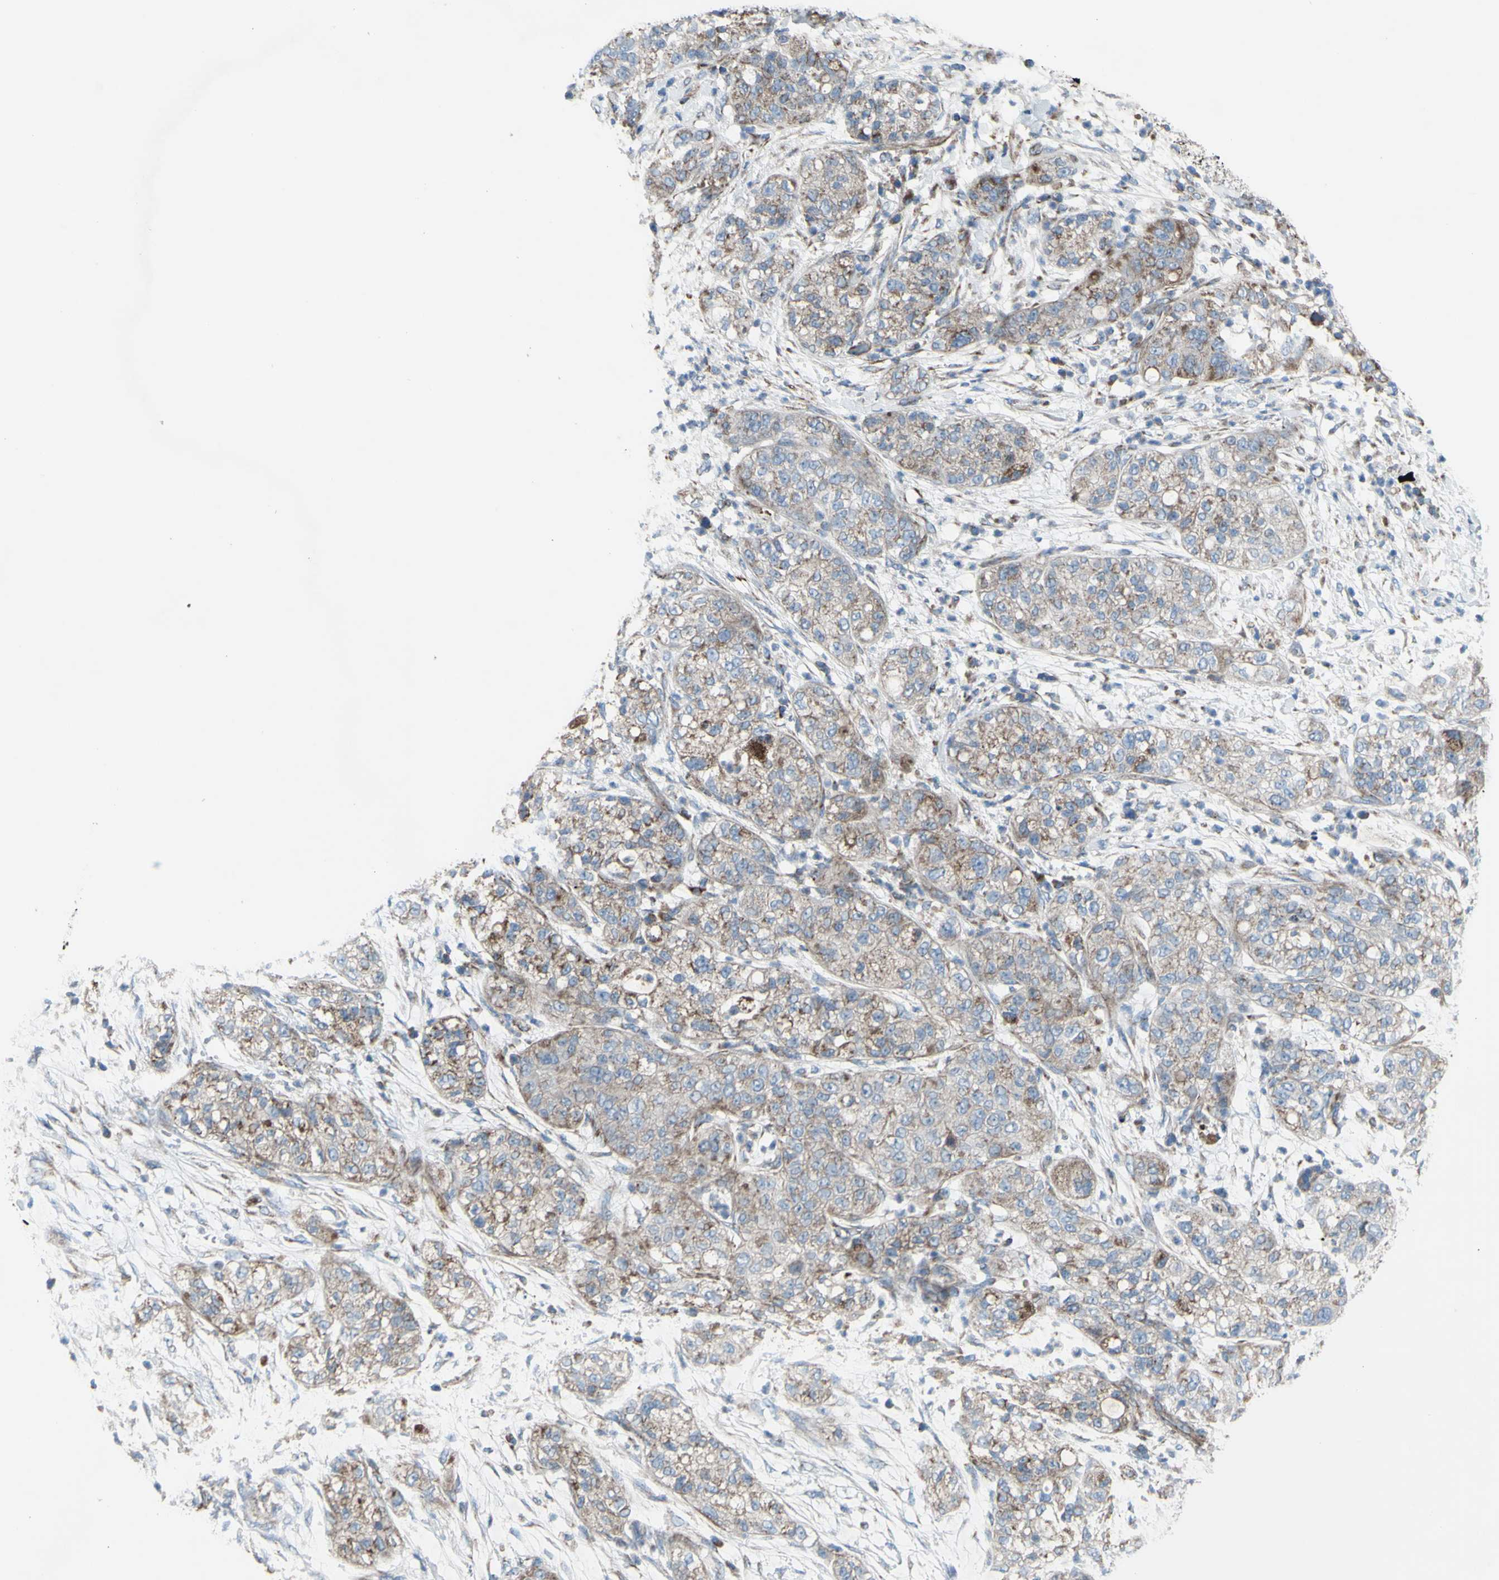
{"staining": {"intensity": "weak", "quantity": ">75%", "location": "cytoplasmic/membranous"}, "tissue": "pancreatic cancer", "cell_type": "Tumor cells", "image_type": "cancer", "snomed": [{"axis": "morphology", "description": "Adenocarcinoma, NOS"}, {"axis": "topography", "description": "Pancreas"}], "caption": "This image reveals IHC staining of pancreatic cancer (adenocarcinoma), with low weak cytoplasmic/membranous expression in about >75% of tumor cells.", "gene": "EMC7", "patient": {"sex": "female", "age": 78}}